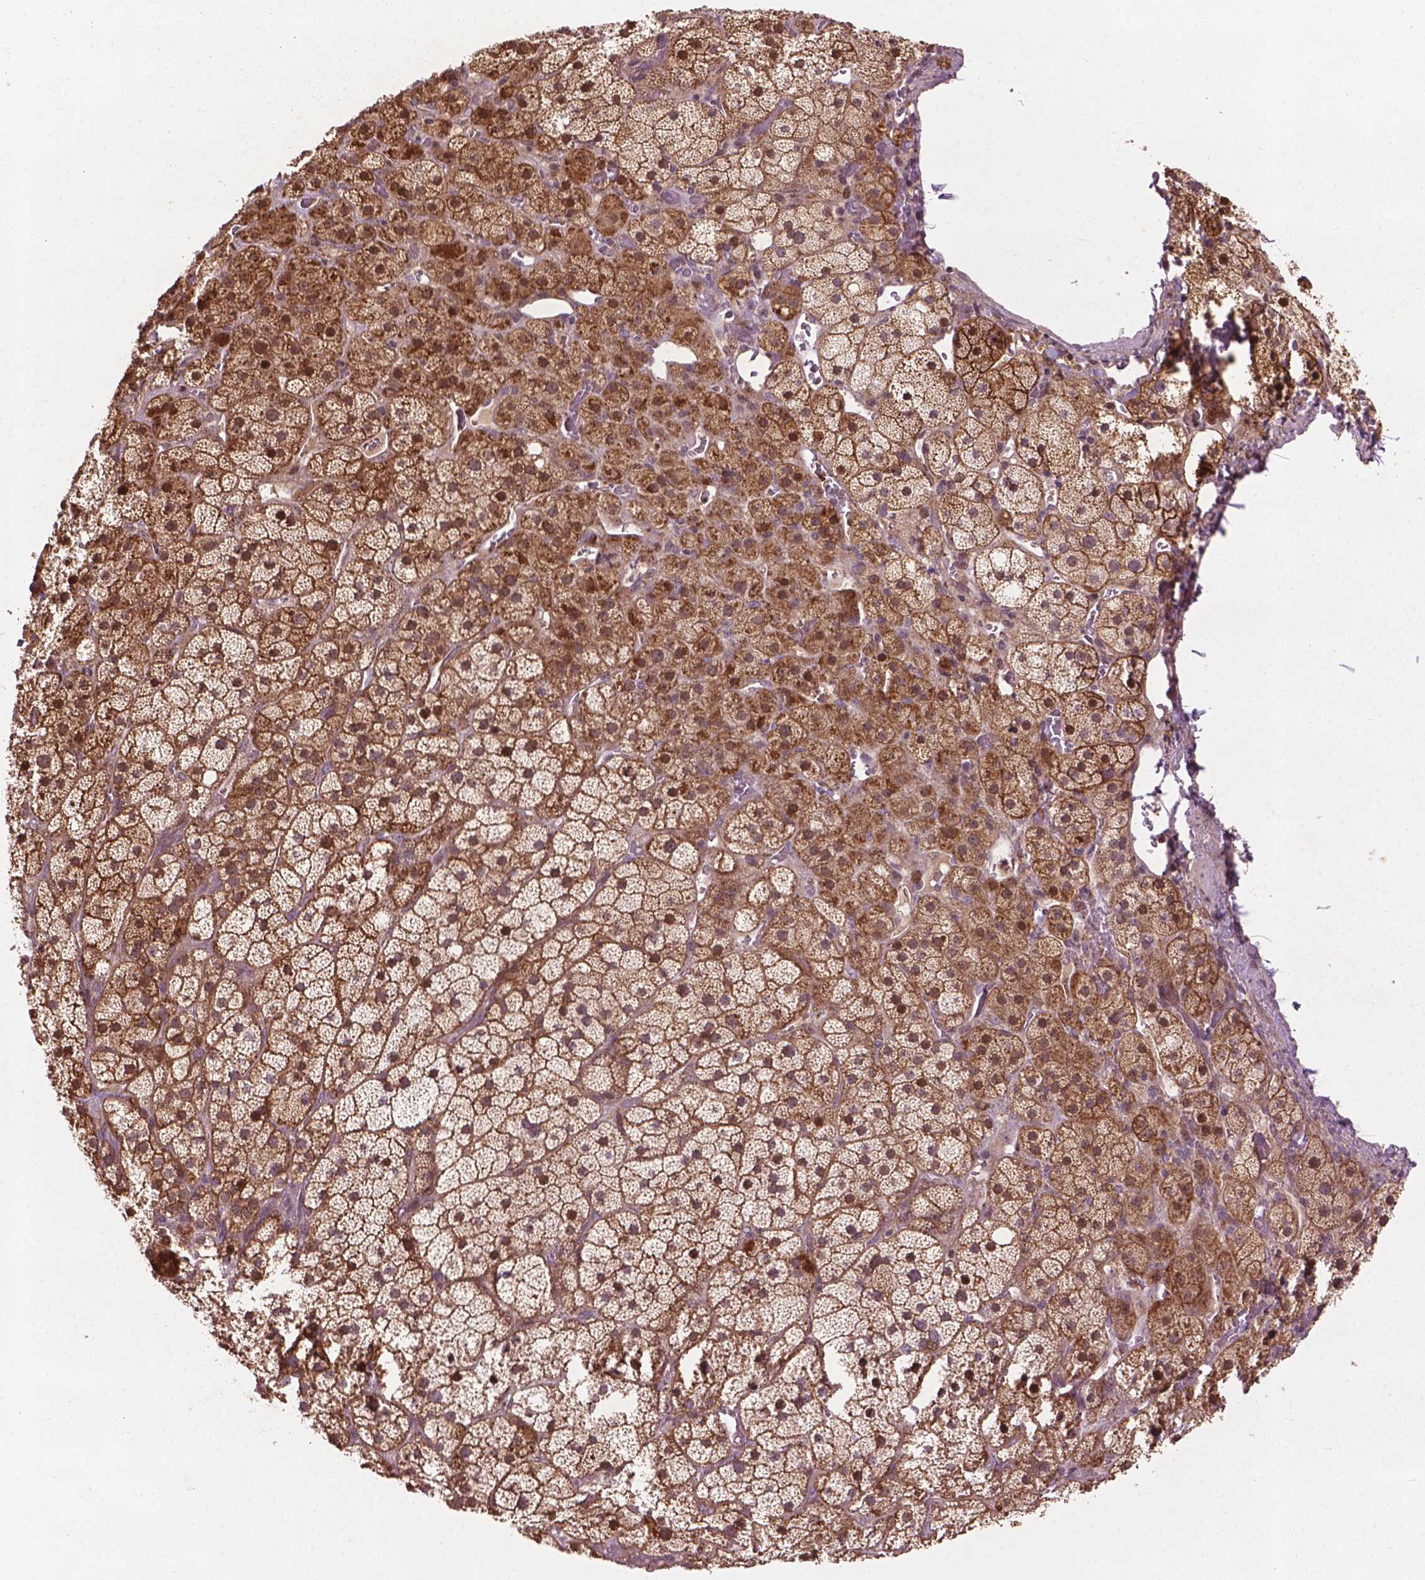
{"staining": {"intensity": "strong", "quantity": "25%-75%", "location": "cytoplasmic/membranous,nuclear"}, "tissue": "adrenal gland", "cell_type": "Glandular cells", "image_type": "normal", "snomed": [{"axis": "morphology", "description": "Normal tissue, NOS"}, {"axis": "topography", "description": "Adrenal gland"}], "caption": "Protein staining of benign adrenal gland displays strong cytoplasmic/membranous,nuclear staining in approximately 25%-75% of glandular cells. Nuclei are stained in blue.", "gene": "B3GALNT2", "patient": {"sex": "male", "age": 57}}